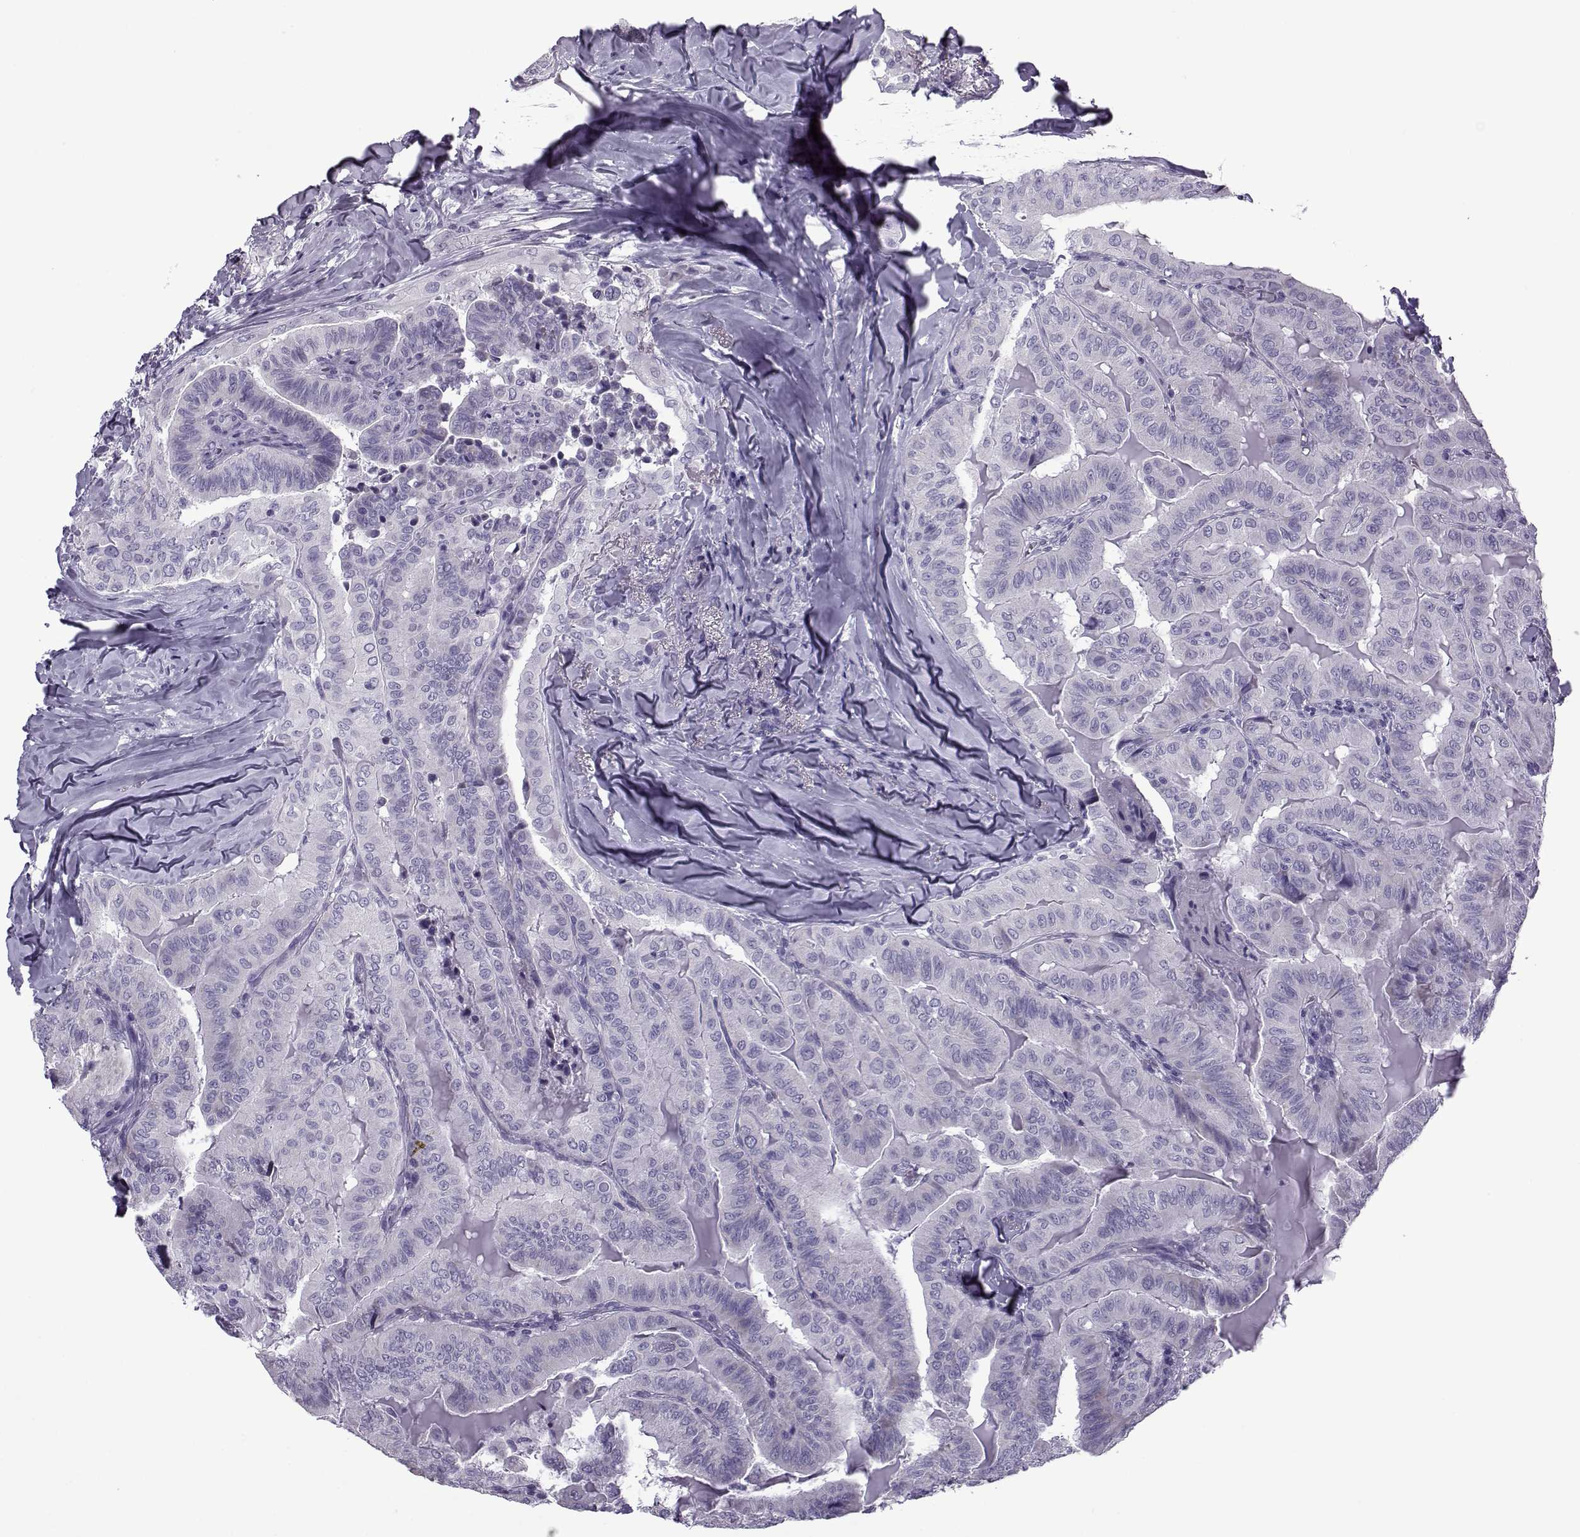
{"staining": {"intensity": "negative", "quantity": "none", "location": "none"}, "tissue": "thyroid cancer", "cell_type": "Tumor cells", "image_type": "cancer", "snomed": [{"axis": "morphology", "description": "Papillary adenocarcinoma, NOS"}, {"axis": "topography", "description": "Thyroid gland"}], "caption": "The immunohistochemistry photomicrograph has no significant expression in tumor cells of thyroid cancer tissue.", "gene": "OIP5", "patient": {"sex": "female", "age": 68}}